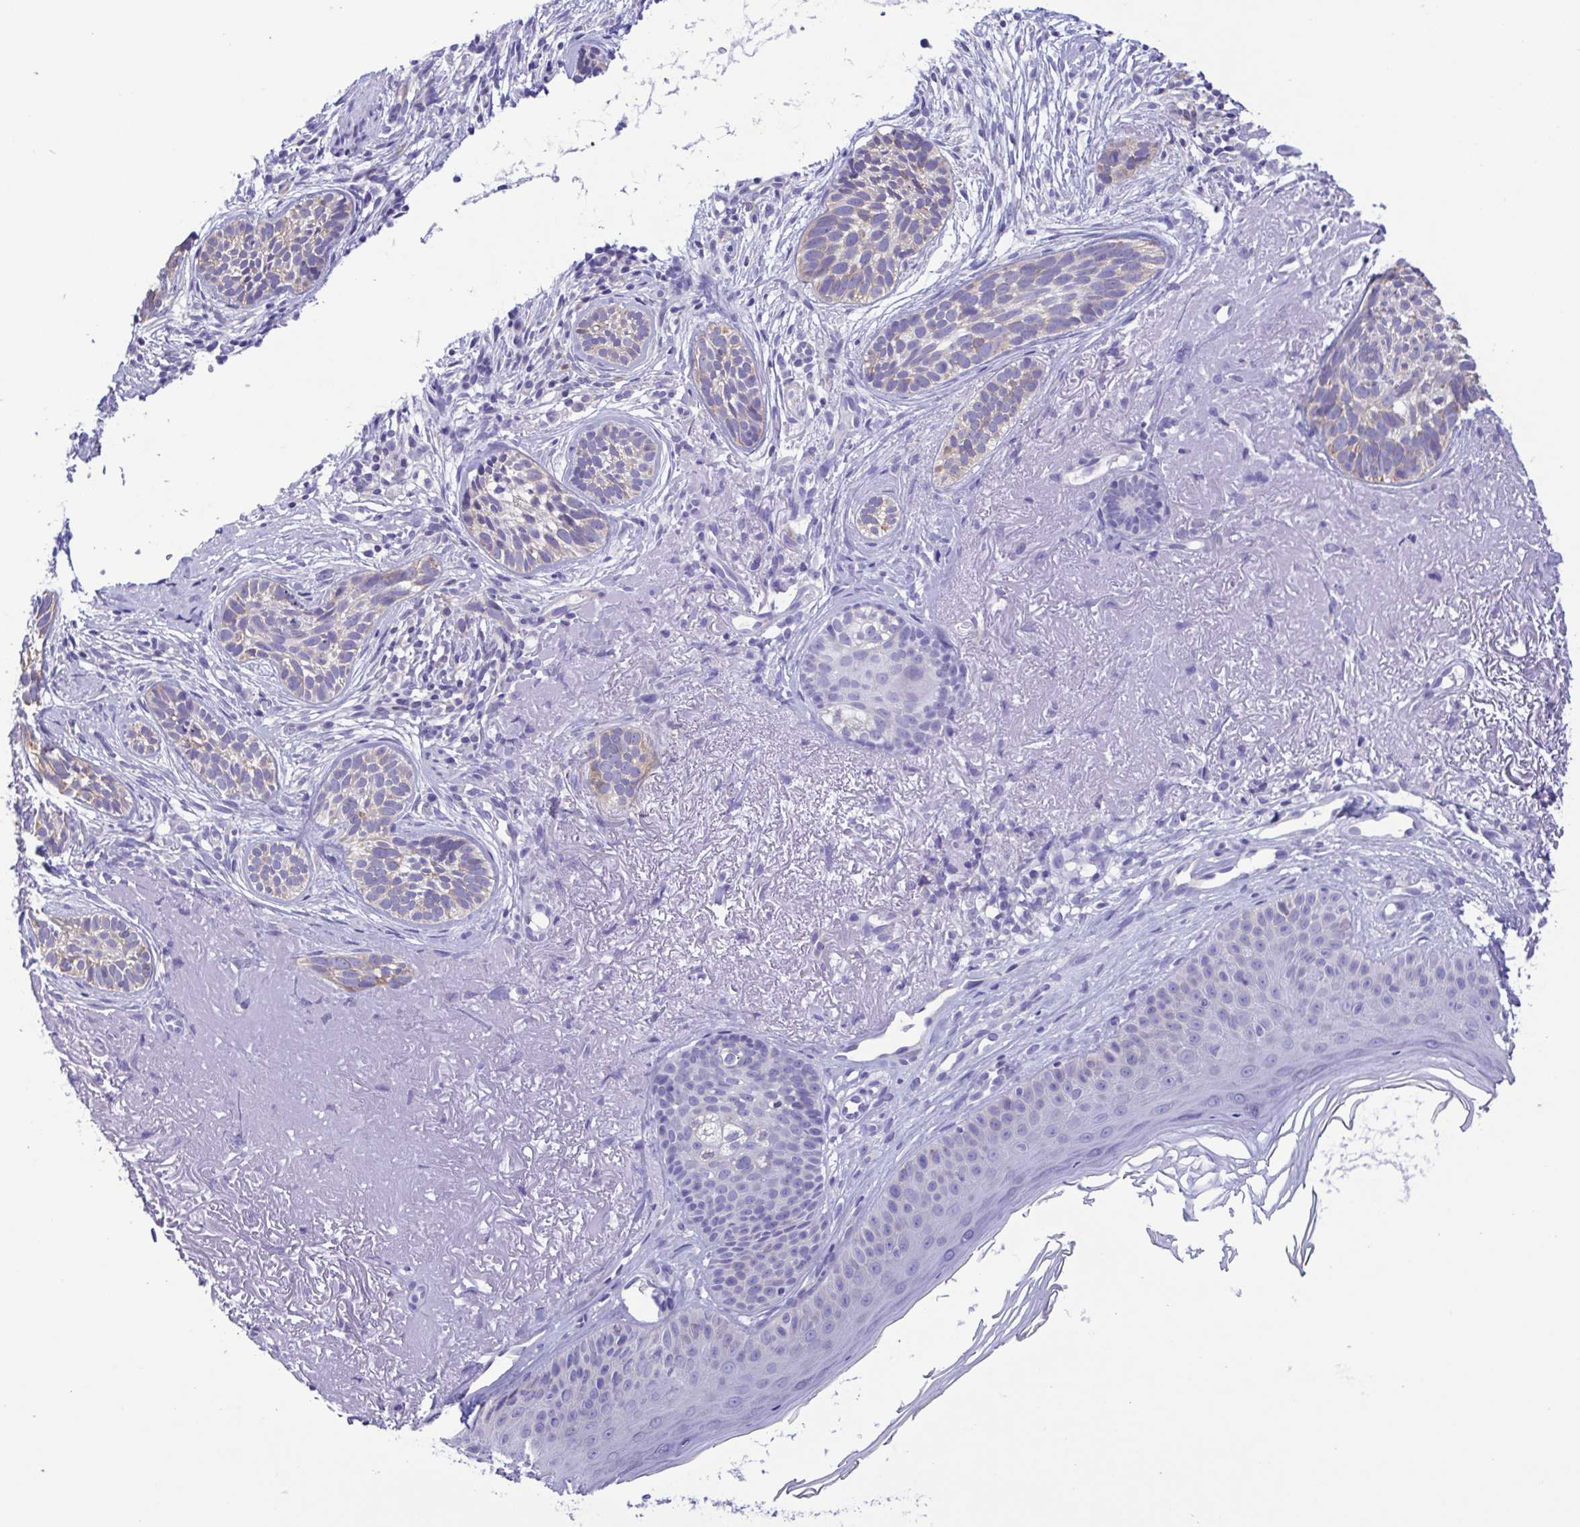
{"staining": {"intensity": "weak", "quantity": "<25%", "location": "cytoplasmic/membranous"}, "tissue": "skin cancer", "cell_type": "Tumor cells", "image_type": "cancer", "snomed": [{"axis": "morphology", "description": "Basal cell carcinoma"}, {"axis": "morphology", "description": "BCC, high aggressive"}, {"axis": "topography", "description": "Skin"}], "caption": "Immunohistochemical staining of human skin cancer exhibits no significant staining in tumor cells. Nuclei are stained in blue.", "gene": "TNNI3", "patient": {"sex": "female", "age": 86}}